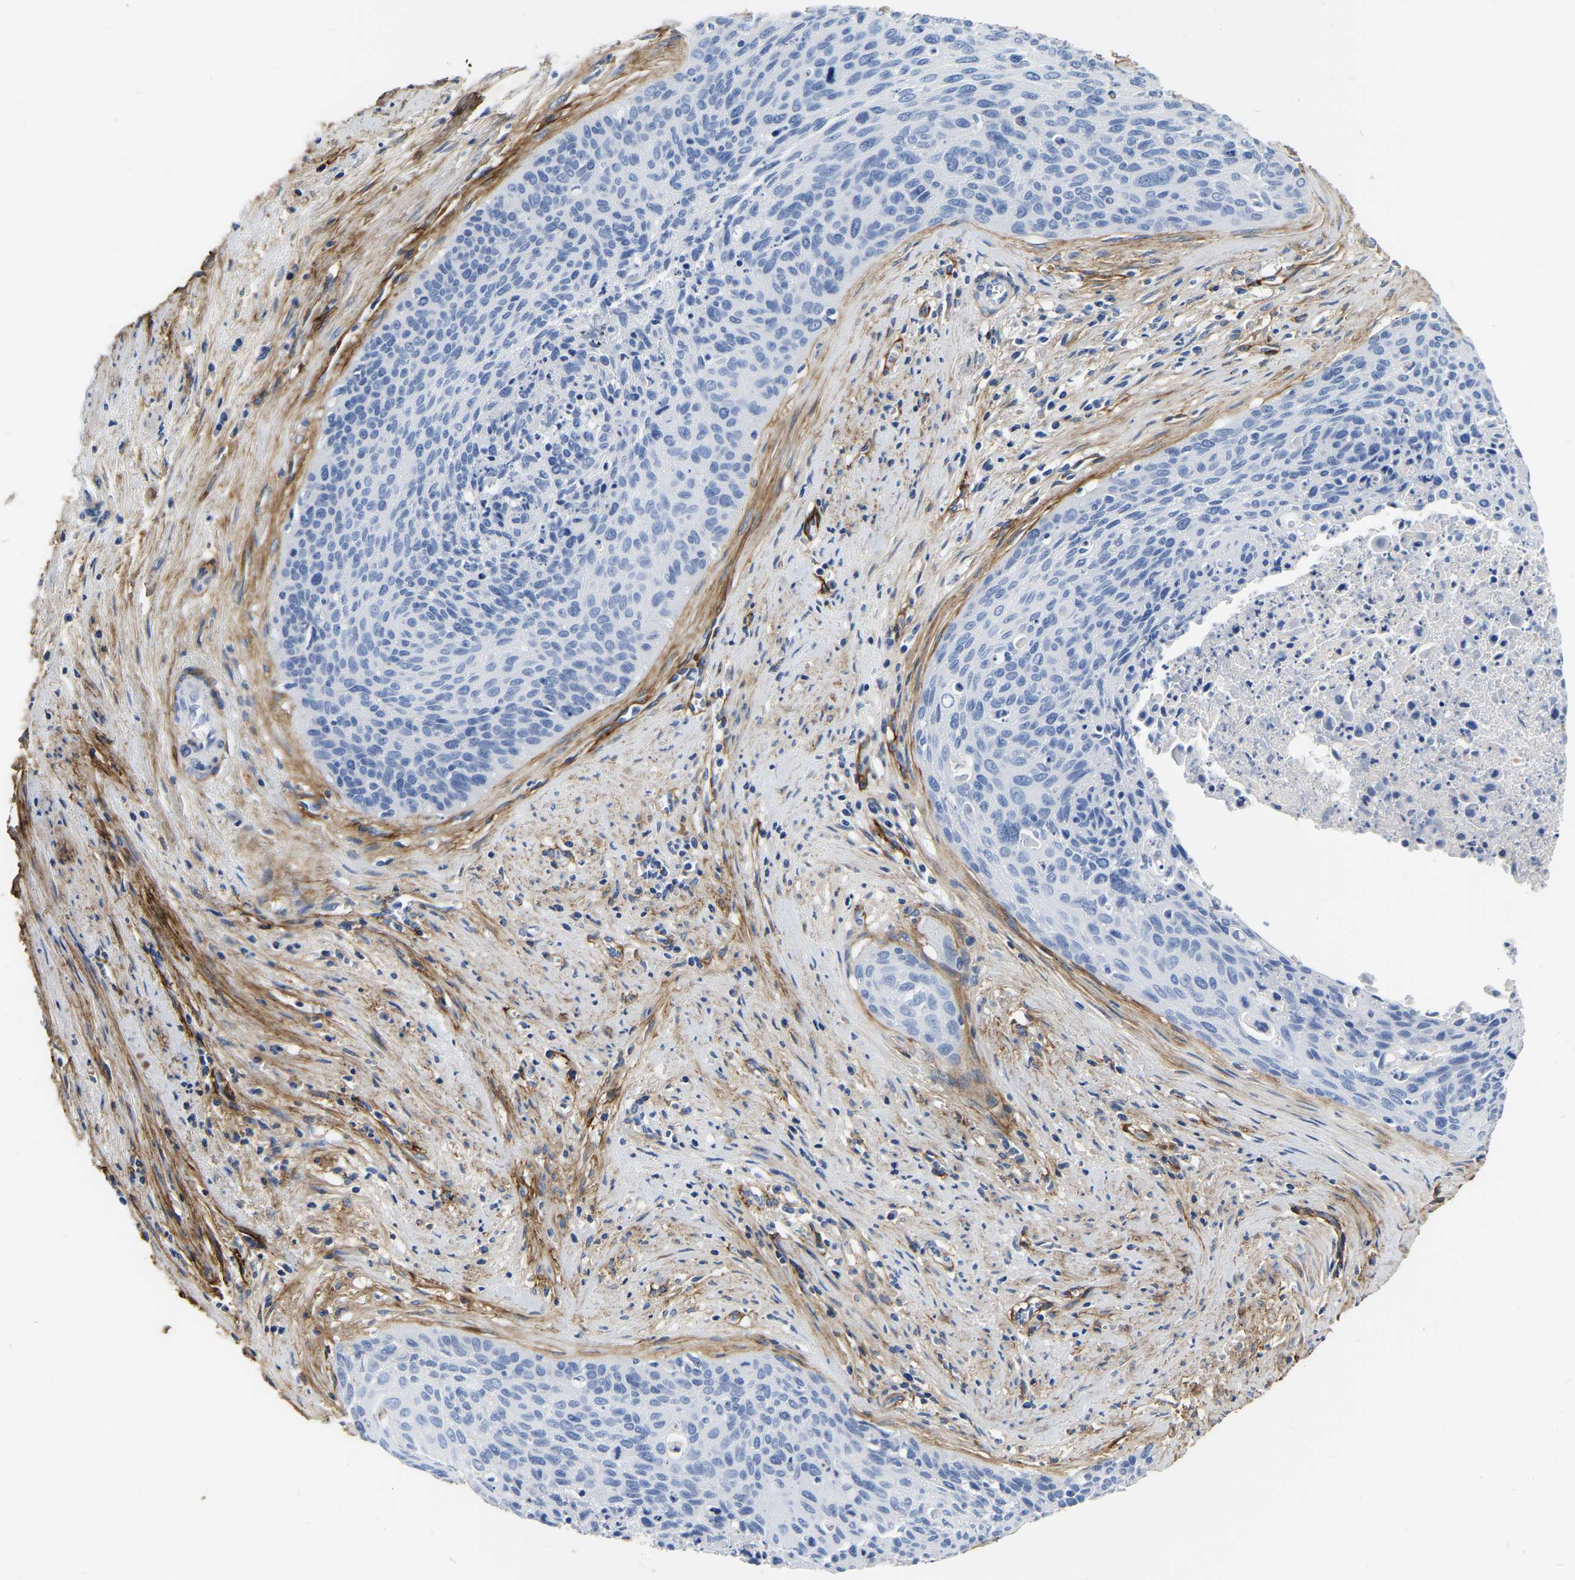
{"staining": {"intensity": "negative", "quantity": "none", "location": "none"}, "tissue": "cervical cancer", "cell_type": "Tumor cells", "image_type": "cancer", "snomed": [{"axis": "morphology", "description": "Squamous cell carcinoma, NOS"}, {"axis": "topography", "description": "Cervix"}], "caption": "Immunohistochemistry photomicrograph of human cervical cancer (squamous cell carcinoma) stained for a protein (brown), which shows no positivity in tumor cells.", "gene": "COL6A1", "patient": {"sex": "female", "age": 55}}